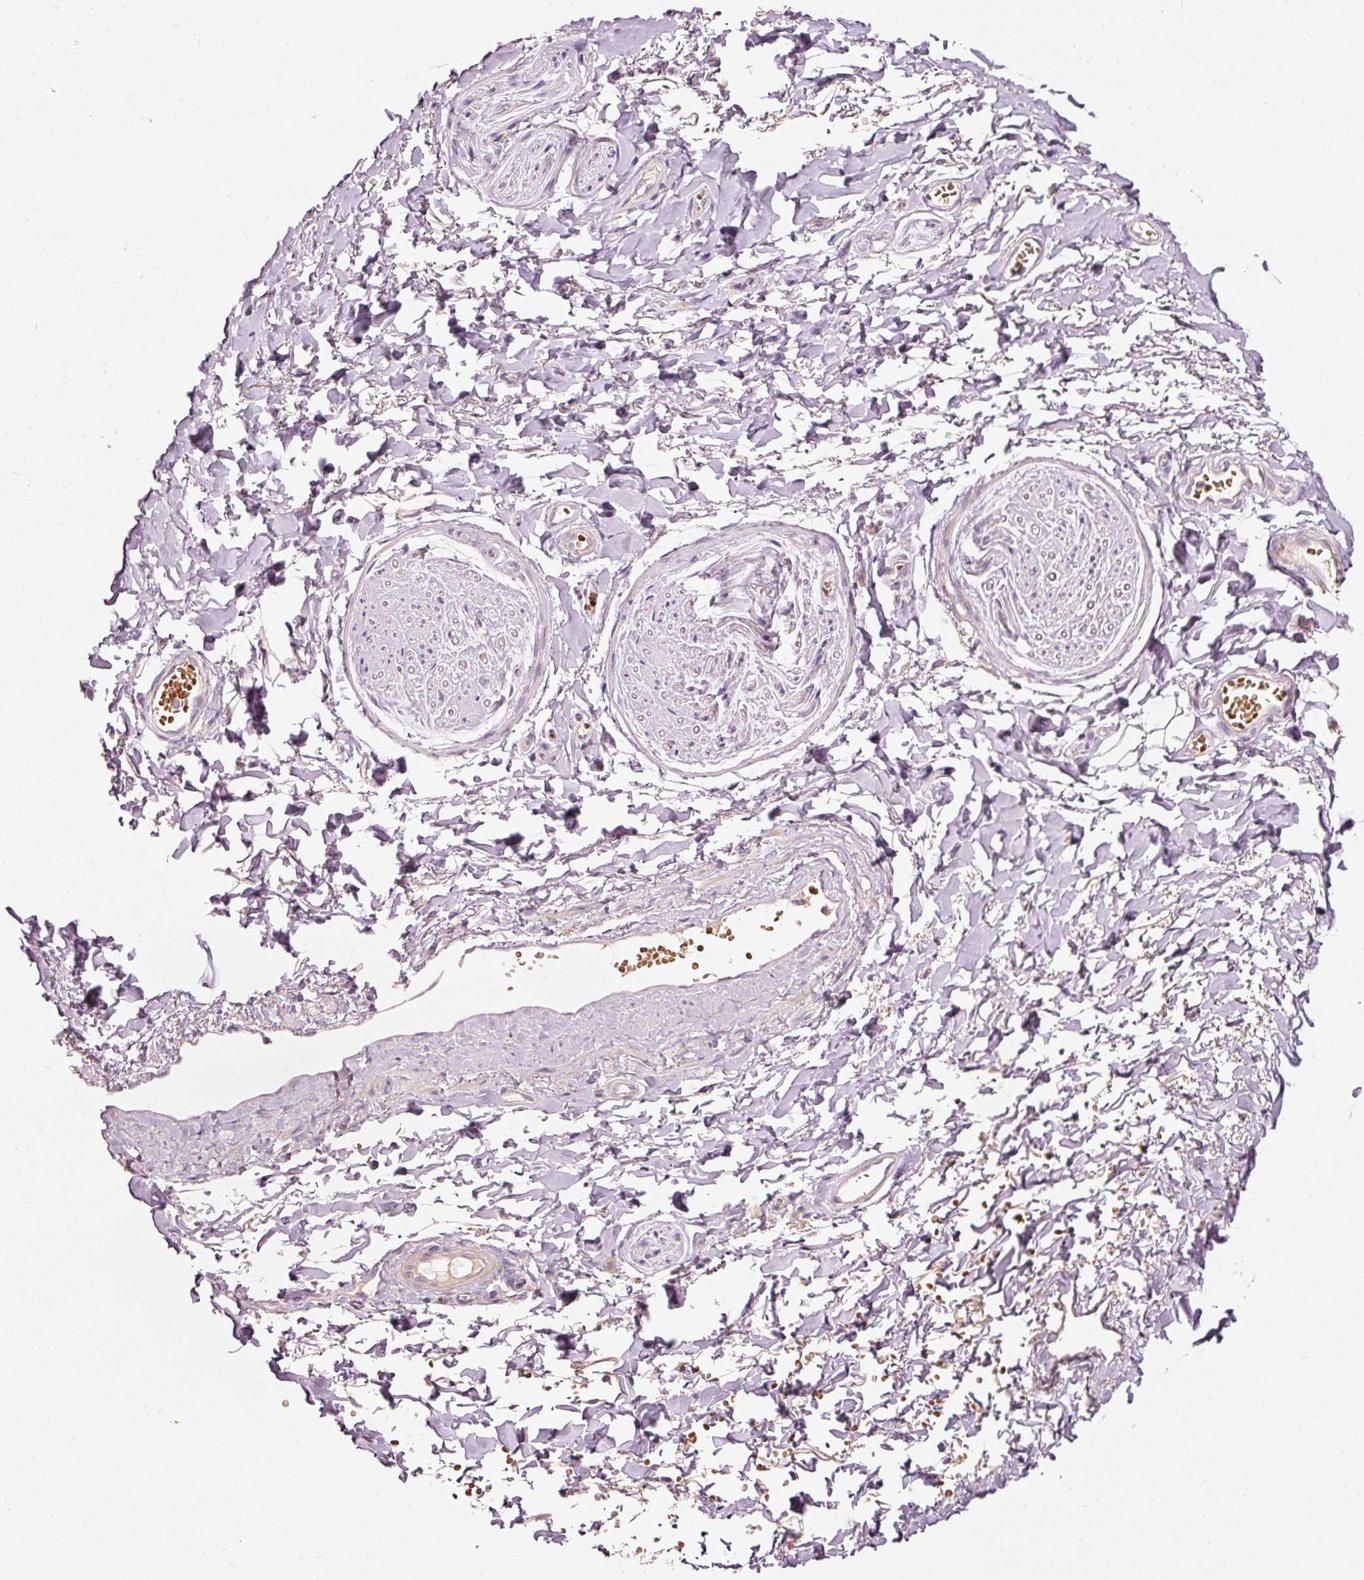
{"staining": {"intensity": "negative", "quantity": "none", "location": "none"}, "tissue": "adipose tissue", "cell_type": "Adipocytes", "image_type": "normal", "snomed": [{"axis": "morphology", "description": "Normal tissue, NOS"}, {"axis": "topography", "description": "Vulva"}, {"axis": "topography", "description": "Vagina"}, {"axis": "topography", "description": "Peripheral nerve tissue"}], "caption": "IHC of benign human adipose tissue exhibits no staining in adipocytes. Brightfield microscopy of immunohistochemistry (IHC) stained with DAB (3,3'-diaminobenzidine) (brown) and hematoxylin (blue), captured at high magnification.", "gene": "KLHL21", "patient": {"sex": "female", "age": 66}}